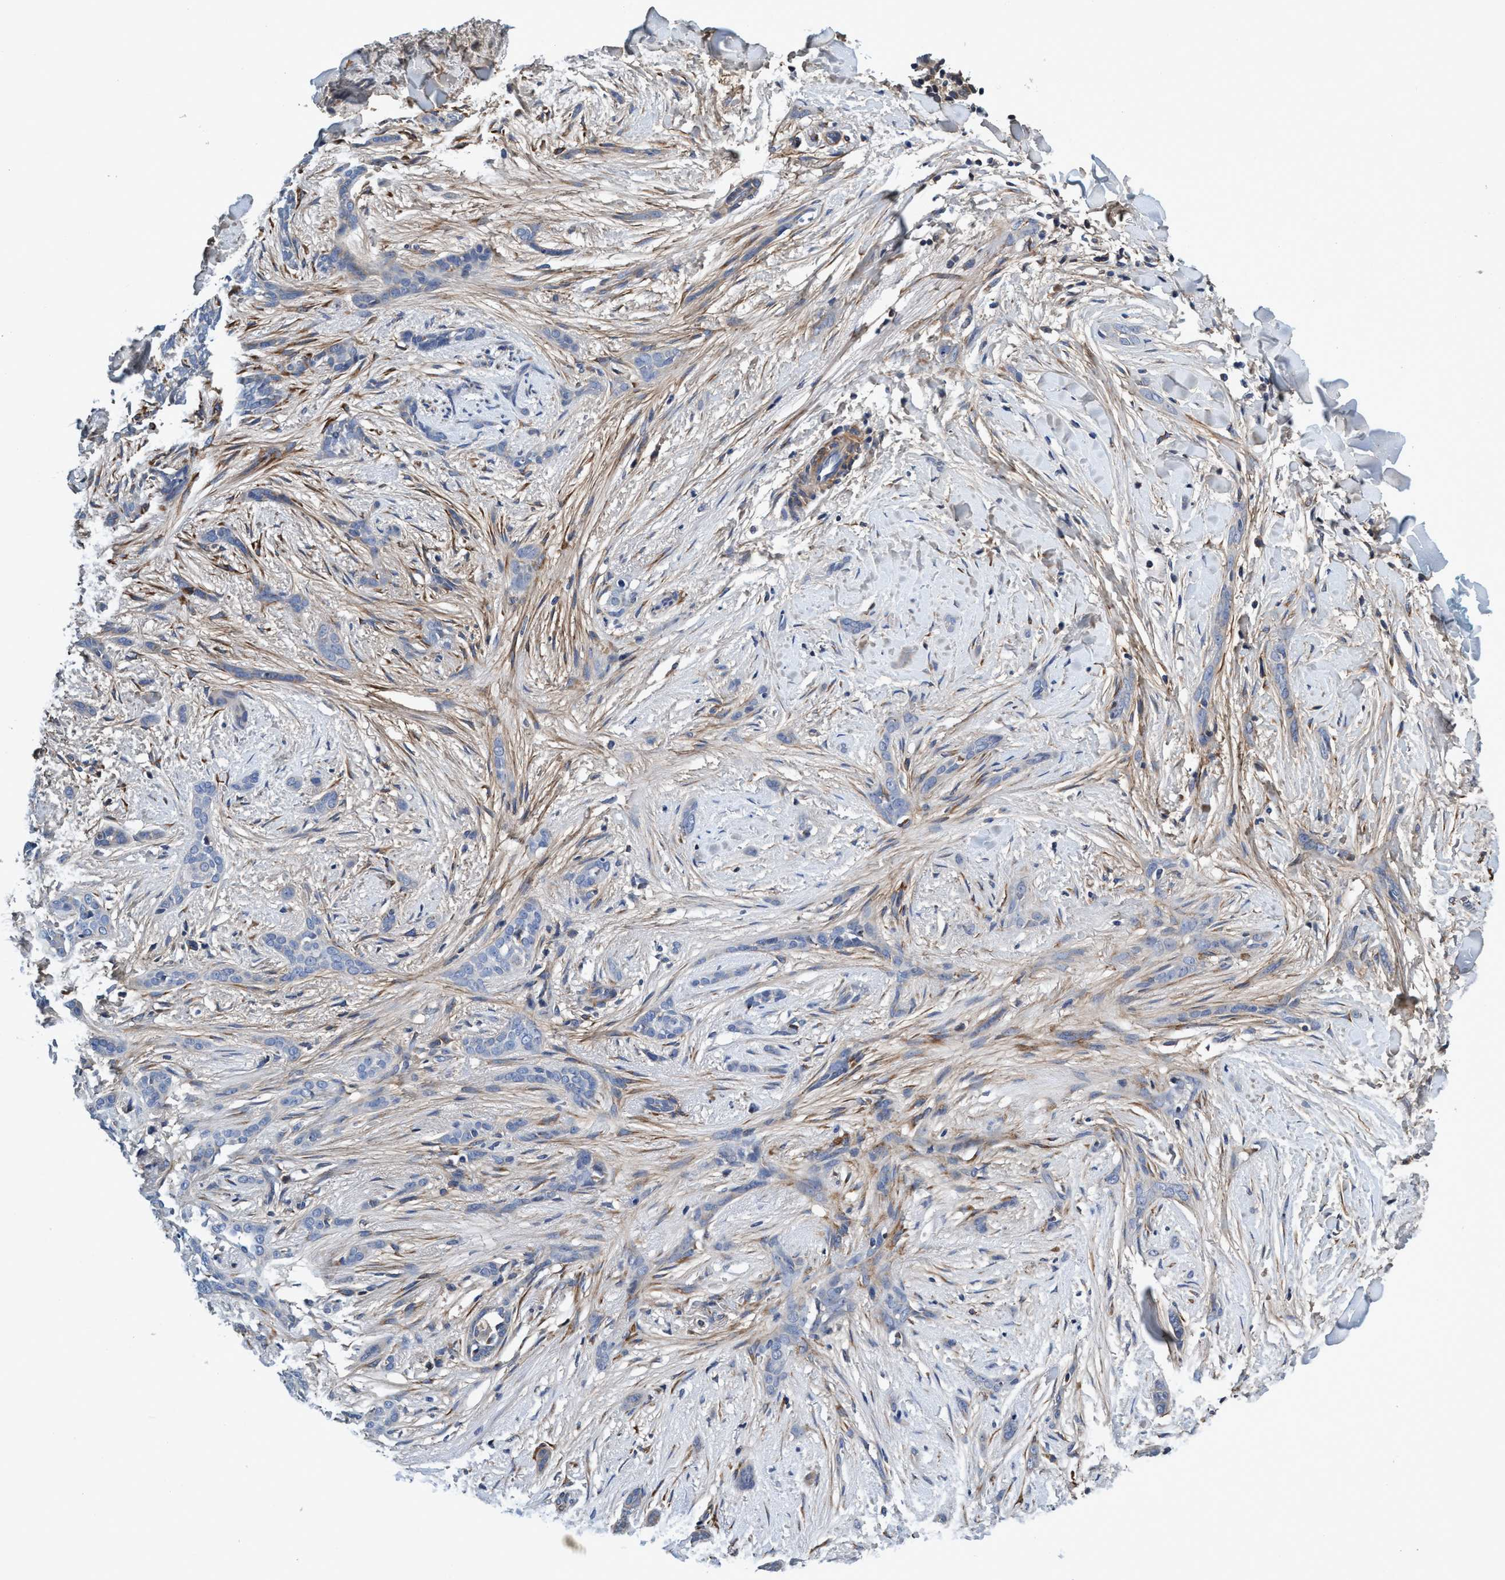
{"staining": {"intensity": "negative", "quantity": "none", "location": "none"}, "tissue": "skin cancer", "cell_type": "Tumor cells", "image_type": "cancer", "snomed": [{"axis": "morphology", "description": "Basal cell carcinoma"}, {"axis": "morphology", "description": "Adnexal tumor, benign"}, {"axis": "topography", "description": "Skin"}], "caption": "IHC photomicrograph of human benign adnexal tumor (skin) stained for a protein (brown), which exhibits no expression in tumor cells.", "gene": "CALCOCO2", "patient": {"sex": "female", "age": 42}}